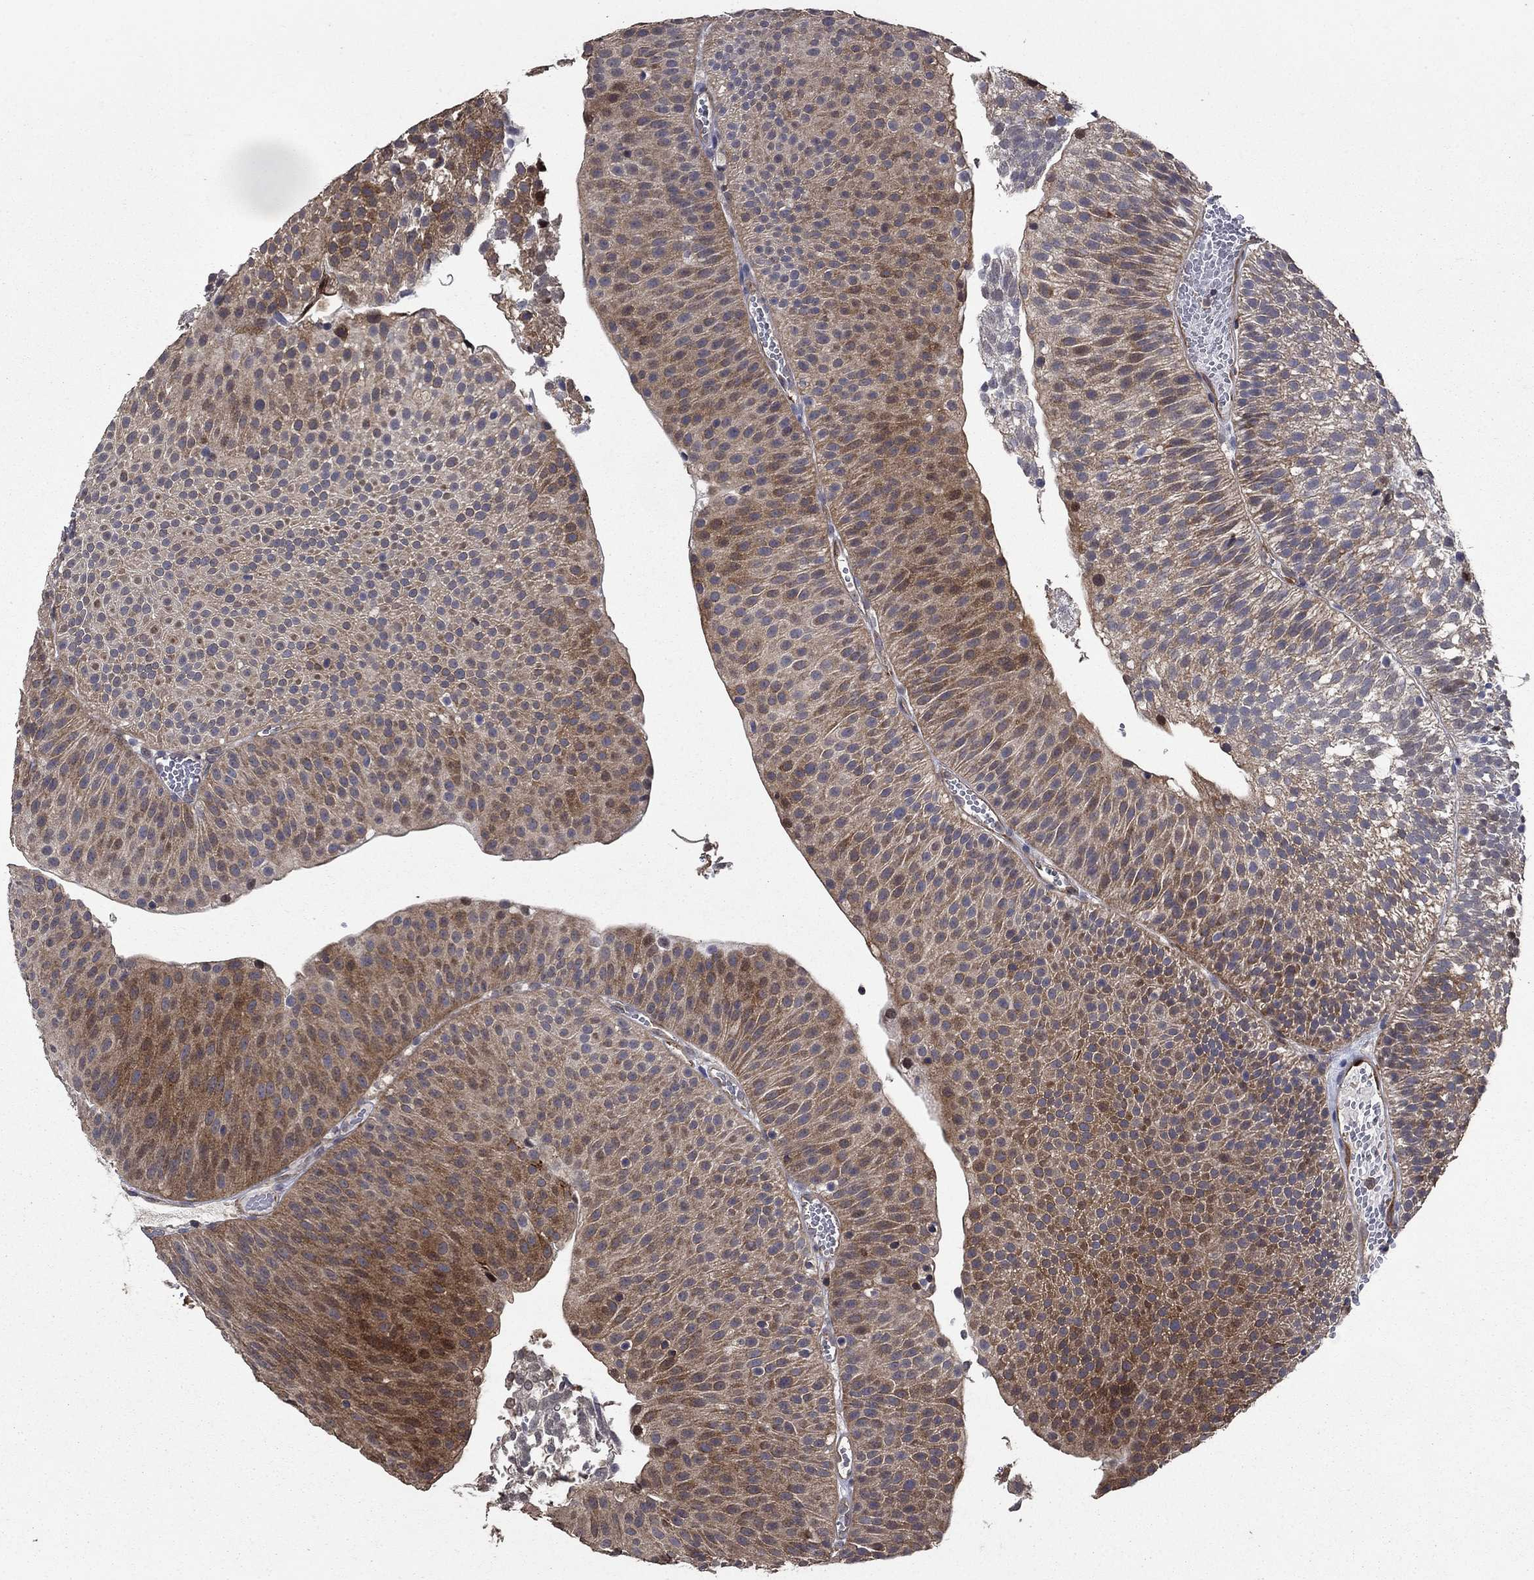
{"staining": {"intensity": "moderate", "quantity": "<25%", "location": "cytoplasmic/membranous"}, "tissue": "urothelial cancer", "cell_type": "Tumor cells", "image_type": "cancer", "snomed": [{"axis": "morphology", "description": "Urothelial carcinoma, Low grade"}, {"axis": "topography", "description": "Urinary bladder"}], "caption": "Immunohistochemical staining of urothelial cancer demonstrates moderate cytoplasmic/membranous protein staining in approximately <25% of tumor cells. (Brightfield microscopy of DAB IHC at high magnification).", "gene": "DVL1", "patient": {"sex": "male", "age": 65}}